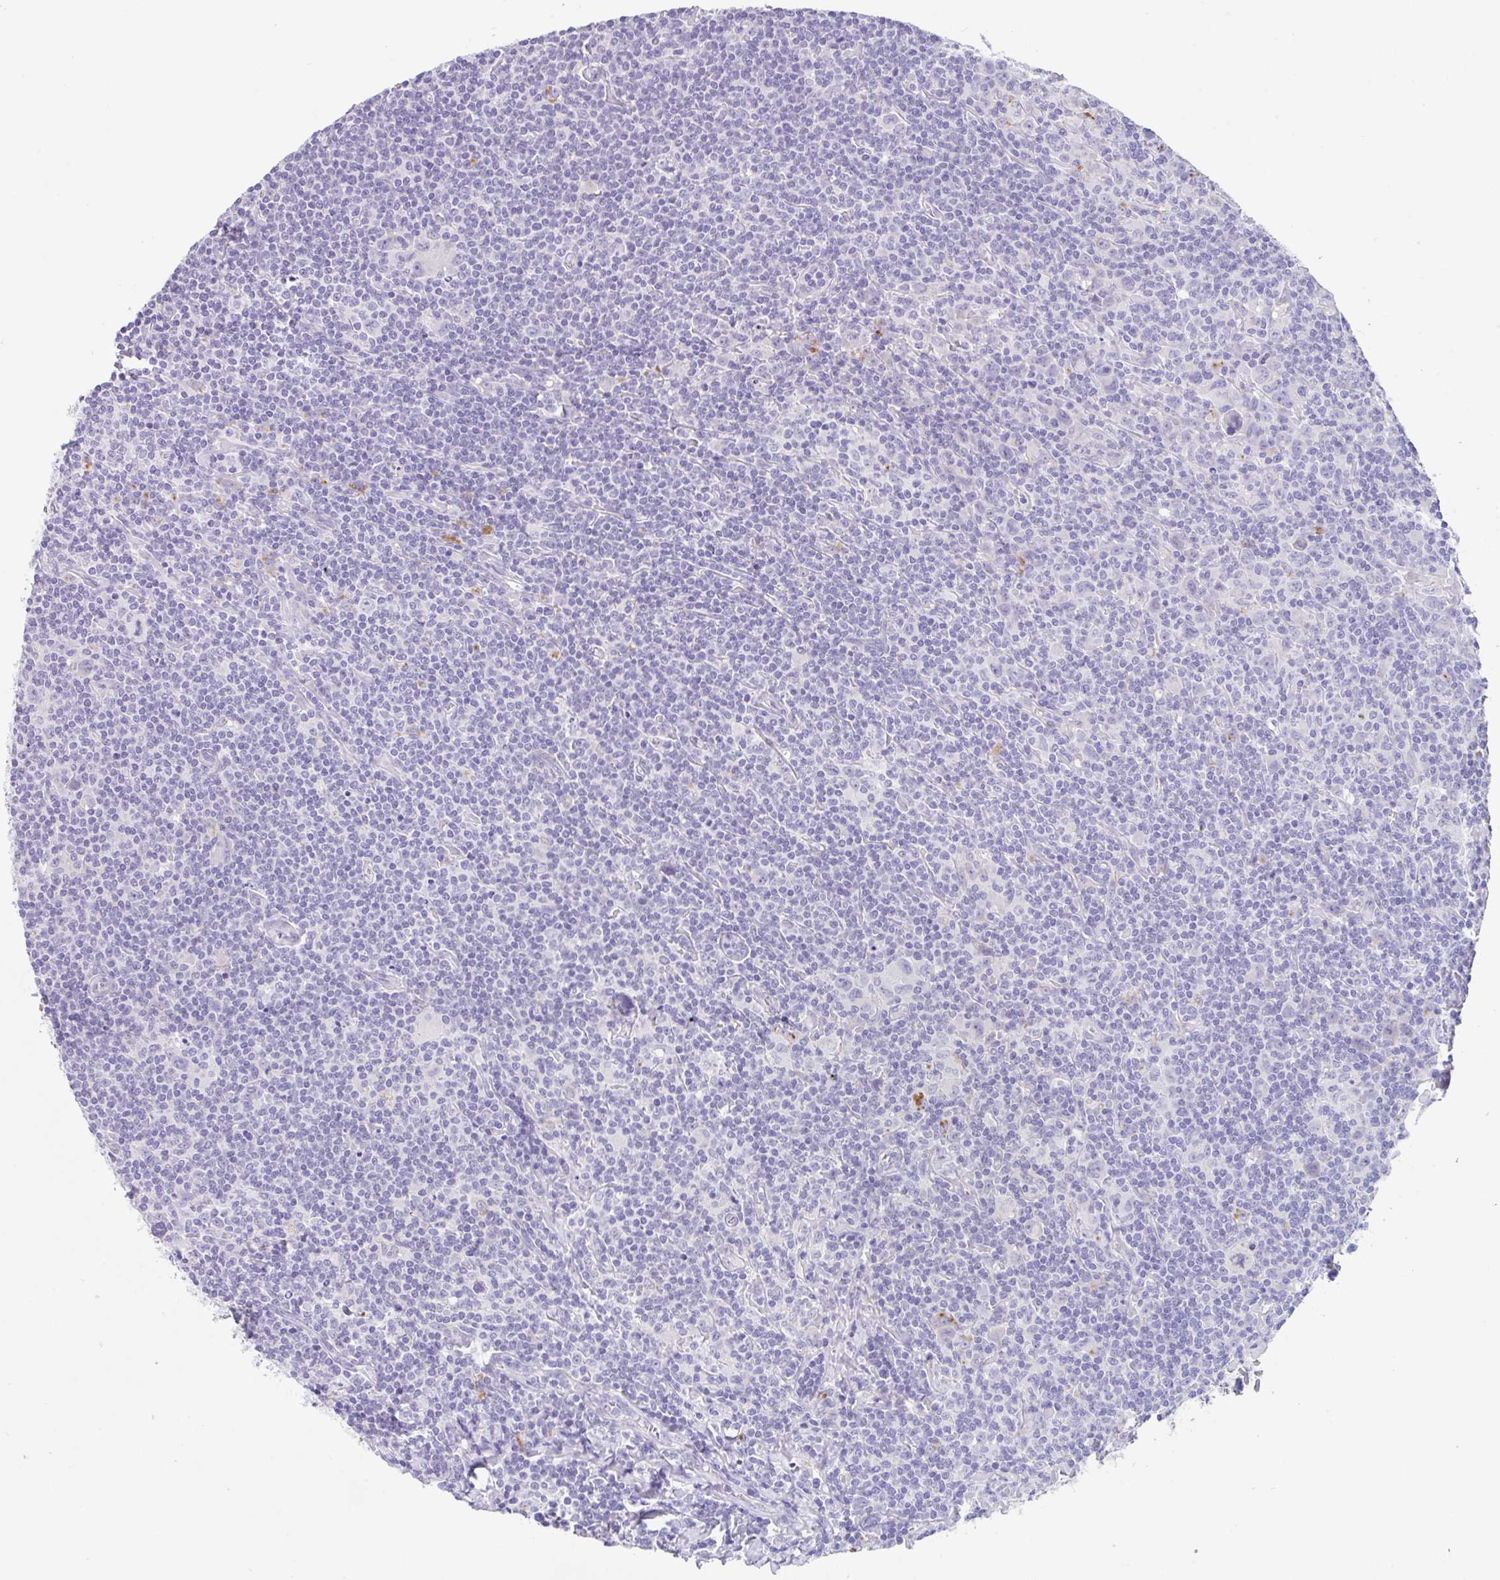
{"staining": {"intensity": "negative", "quantity": "none", "location": "none"}, "tissue": "lymphoma", "cell_type": "Tumor cells", "image_type": "cancer", "snomed": [{"axis": "morphology", "description": "Hodgkin's disease, NOS"}, {"axis": "topography", "description": "Lymph node"}], "caption": "The IHC image has no significant positivity in tumor cells of Hodgkin's disease tissue.", "gene": "TRAF4", "patient": {"sex": "female", "age": 18}}